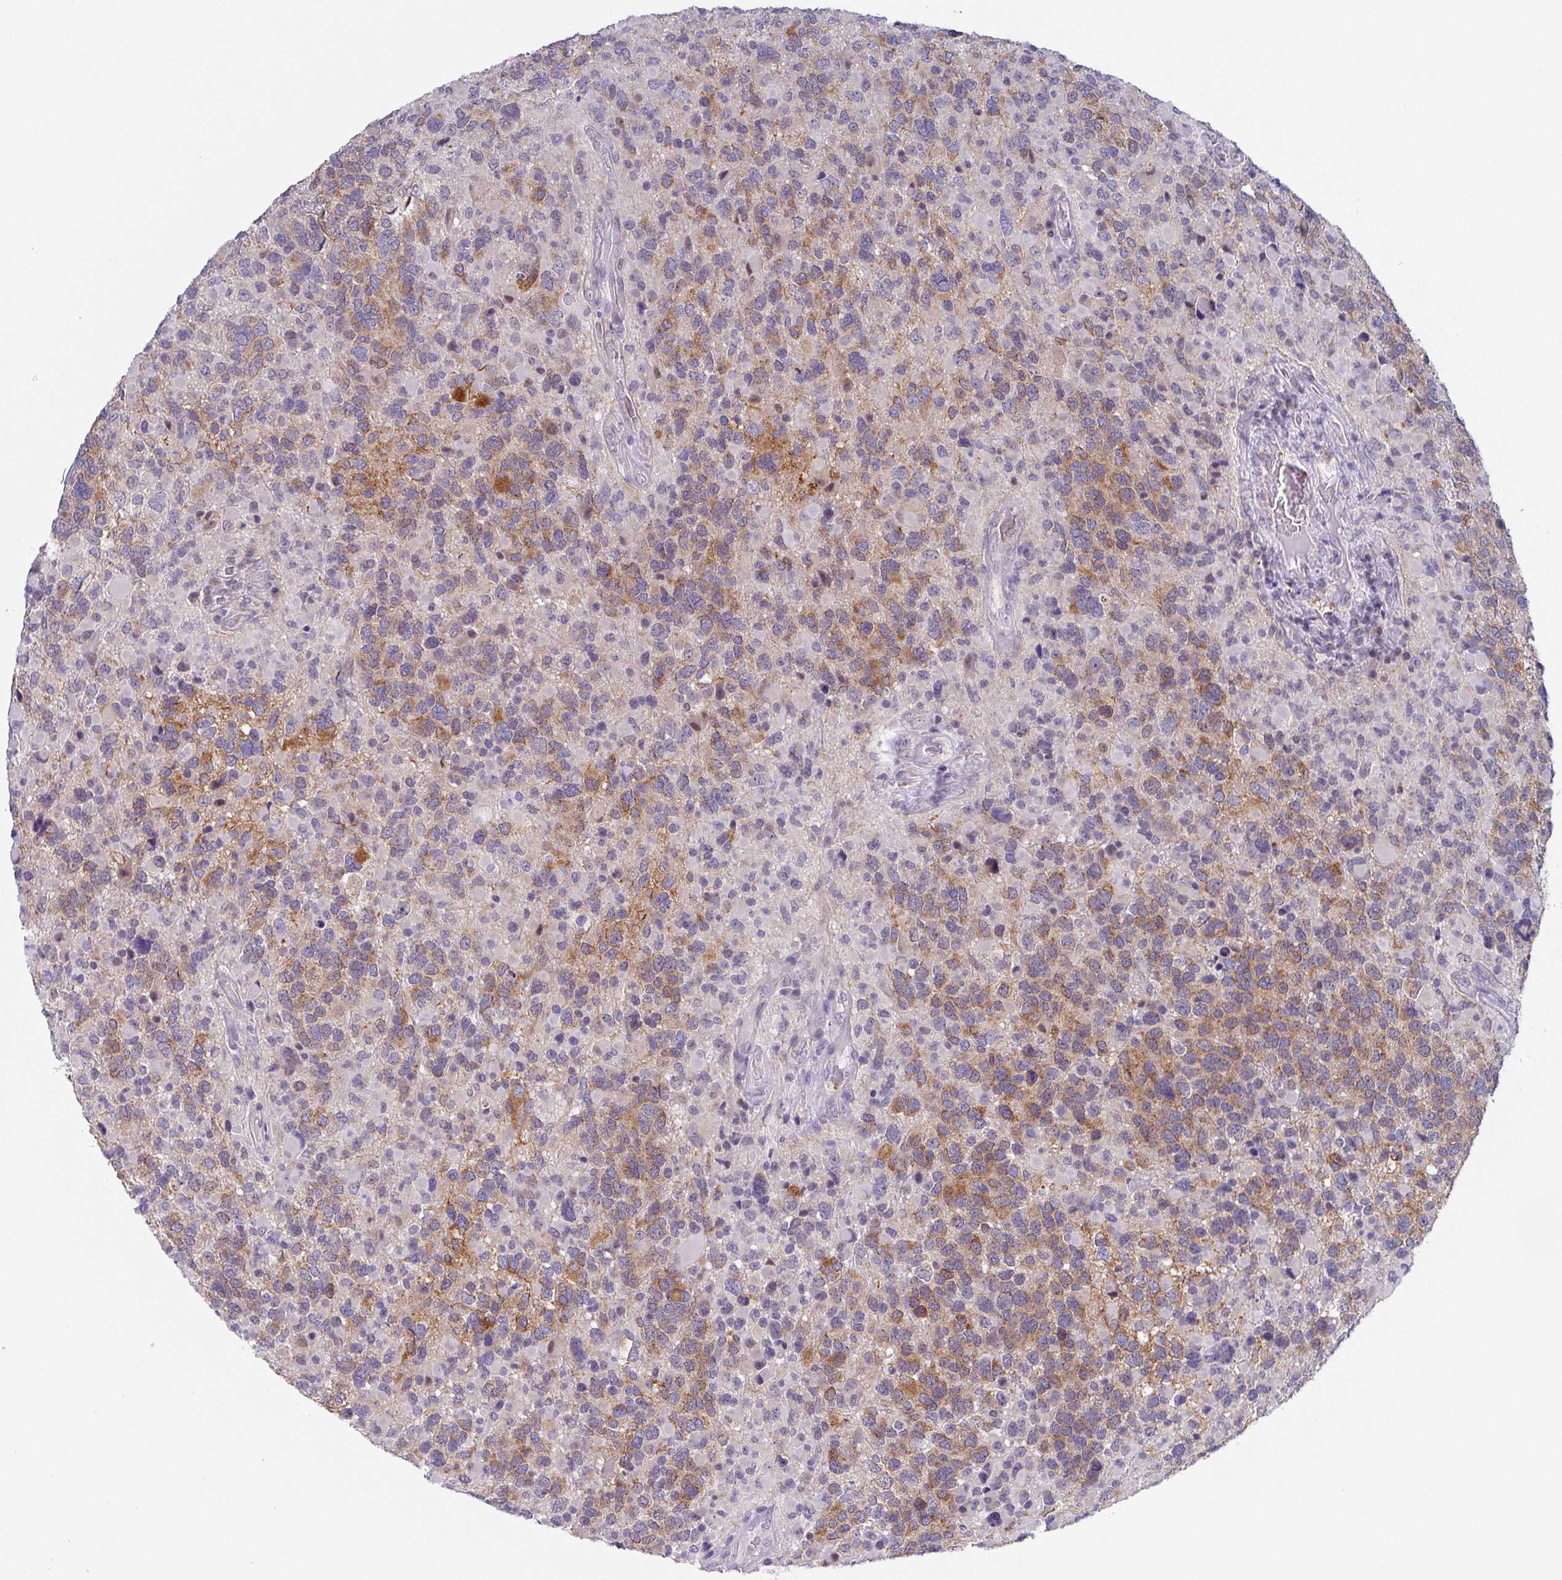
{"staining": {"intensity": "moderate", "quantity": "25%-75%", "location": "cytoplasmic/membranous"}, "tissue": "glioma", "cell_type": "Tumor cells", "image_type": "cancer", "snomed": [{"axis": "morphology", "description": "Glioma, malignant, High grade"}, {"axis": "topography", "description": "Brain"}], "caption": "Moderate cytoplasmic/membranous protein positivity is appreciated in approximately 25%-75% of tumor cells in glioma. The protein of interest is stained brown, and the nuclei are stained in blue (DAB IHC with brightfield microscopy, high magnification).", "gene": "DCAF12L2", "patient": {"sex": "female", "age": 40}}